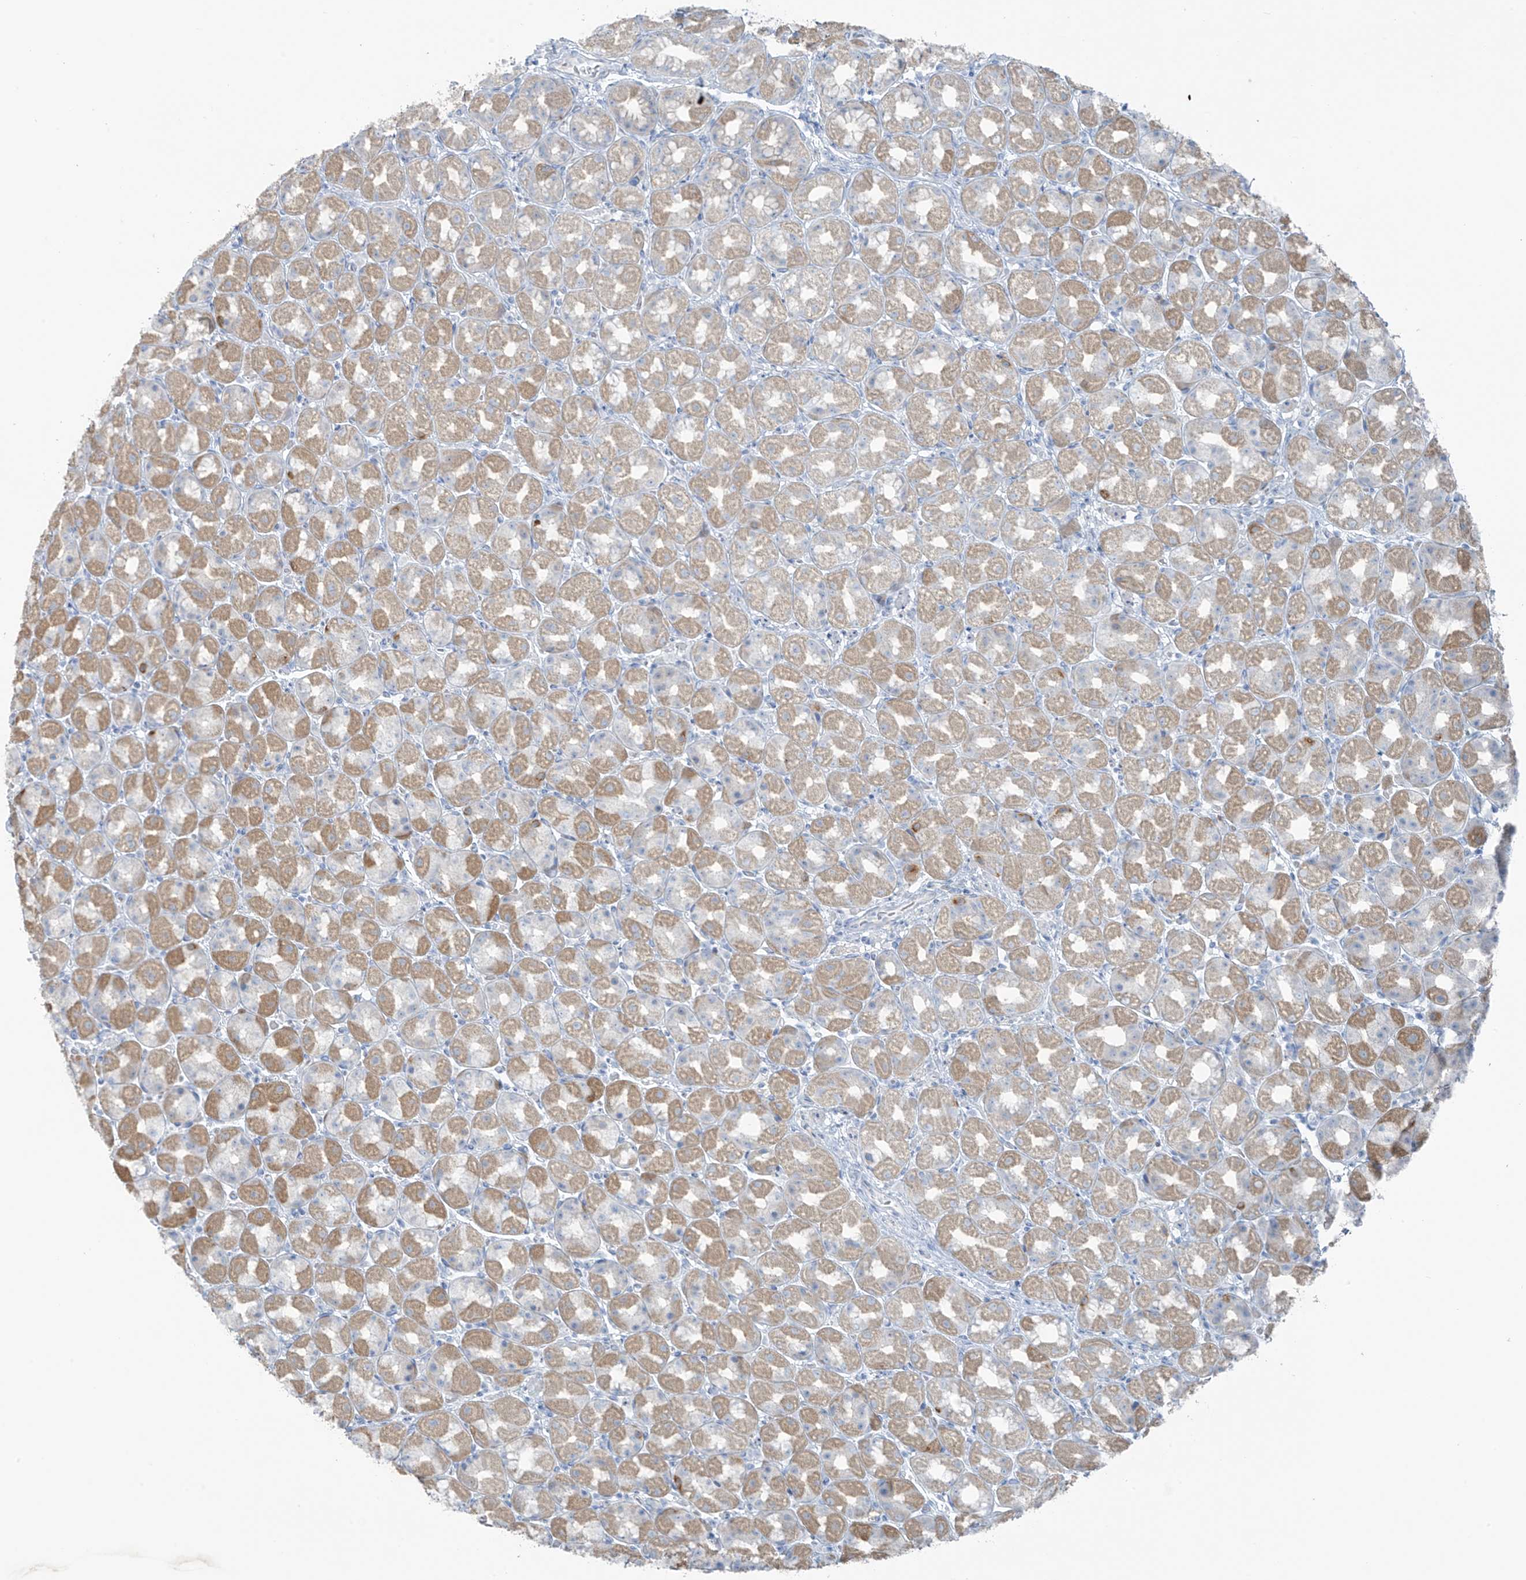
{"staining": {"intensity": "moderate", "quantity": "25%-75%", "location": "cytoplasmic/membranous"}, "tissue": "stomach", "cell_type": "Glandular cells", "image_type": "normal", "snomed": [{"axis": "morphology", "description": "Normal tissue, NOS"}, {"axis": "topography", "description": "Stomach, upper"}], "caption": "IHC of normal stomach shows medium levels of moderate cytoplasmic/membranous staining in approximately 25%-75% of glandular cells.", "gene": "SLC25A43", "patient": {"sex": "male", "age": 68}}